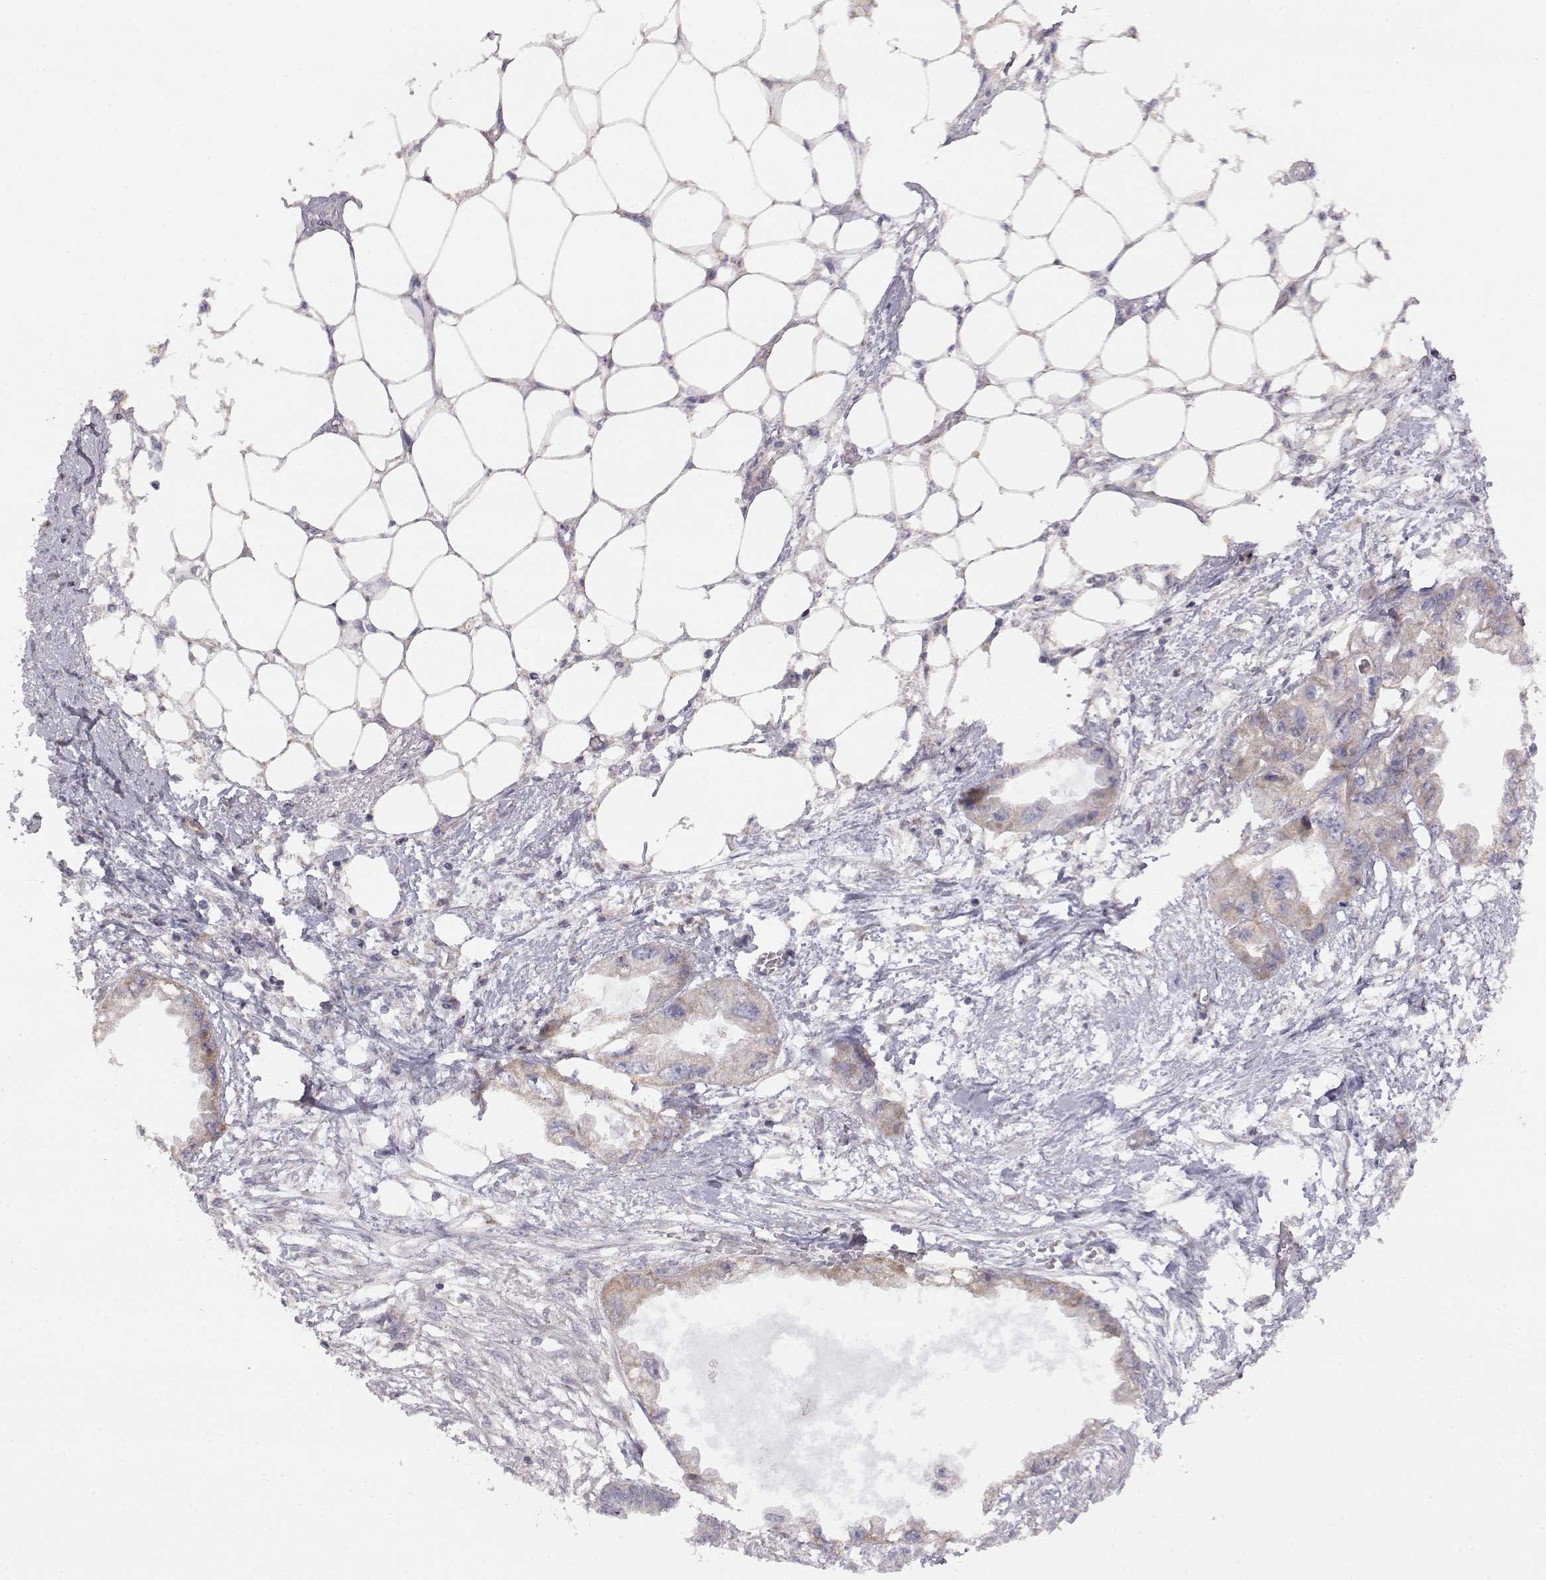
{"staining": {"intensity": "weak", "quantity": "25%-75%", "location": "cytoplasmic/membranous"}, "tissue": "endometrial cancer", "cell_type": "Tumor cells", "image_type": "cancer", "snomed": [{"axis": "morphology", "description": "Adenocarcinoma, NOS"}, {"axis": "morphology", "description": "Adenocarcinoma, metastatic, NOS"}, {"axis": "topography", "description": "Adipose tissue"}, {"axis": "topography", "description": "Endometrium"}], "caption": "An IHC image of neoplastic tissue is shown. Protein staining in brown highlights weak cytoplasmic/membranous positivity in endometrial cancer within tumor cells. Using DAB (3,3'-diaminobenzidine) (brown) and hematoxylin (blue) stains, captured at high magnification using brightfield microscopy.", "gene": "DDC", "patient": {"sex": "female", "age": 67}}